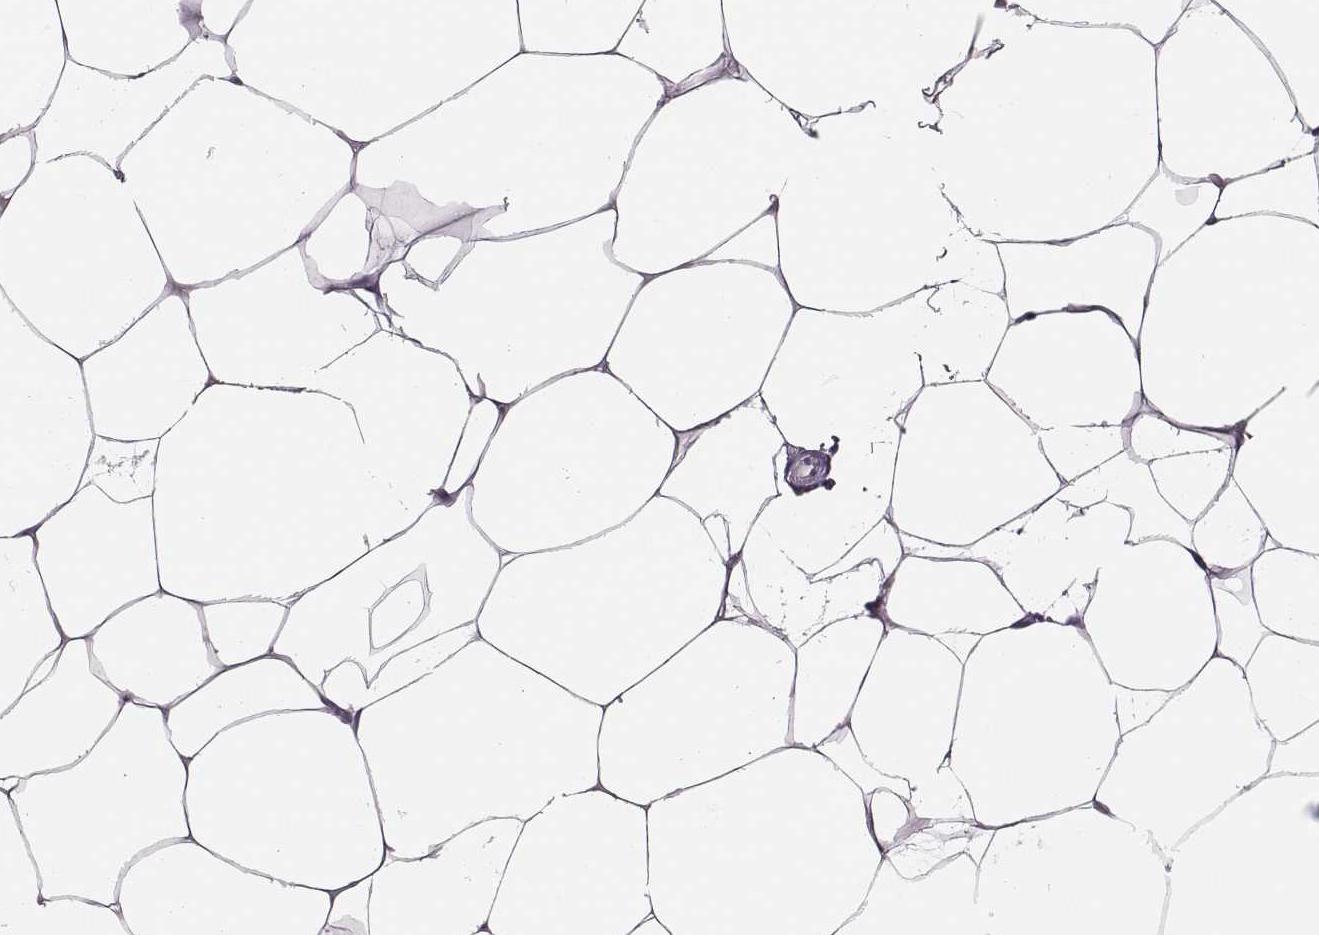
{"staining": {"intensity": "negative", "quantity": "none", "location": "none"}, "tissue": "breast", "cell_type": "Adipocytes", "image_type": "normal", "snomed": [{"axis": "morphology", "description": "Normal tissue, NOS"}, {"axis": "topography", "description": "Breast"}], "caption": "An IHC image of normal breast is shown. There is no staining in adipocytes of breast.", "gene": "ENSG00000290147", "patient": {"sex": "female", "age": 32}}